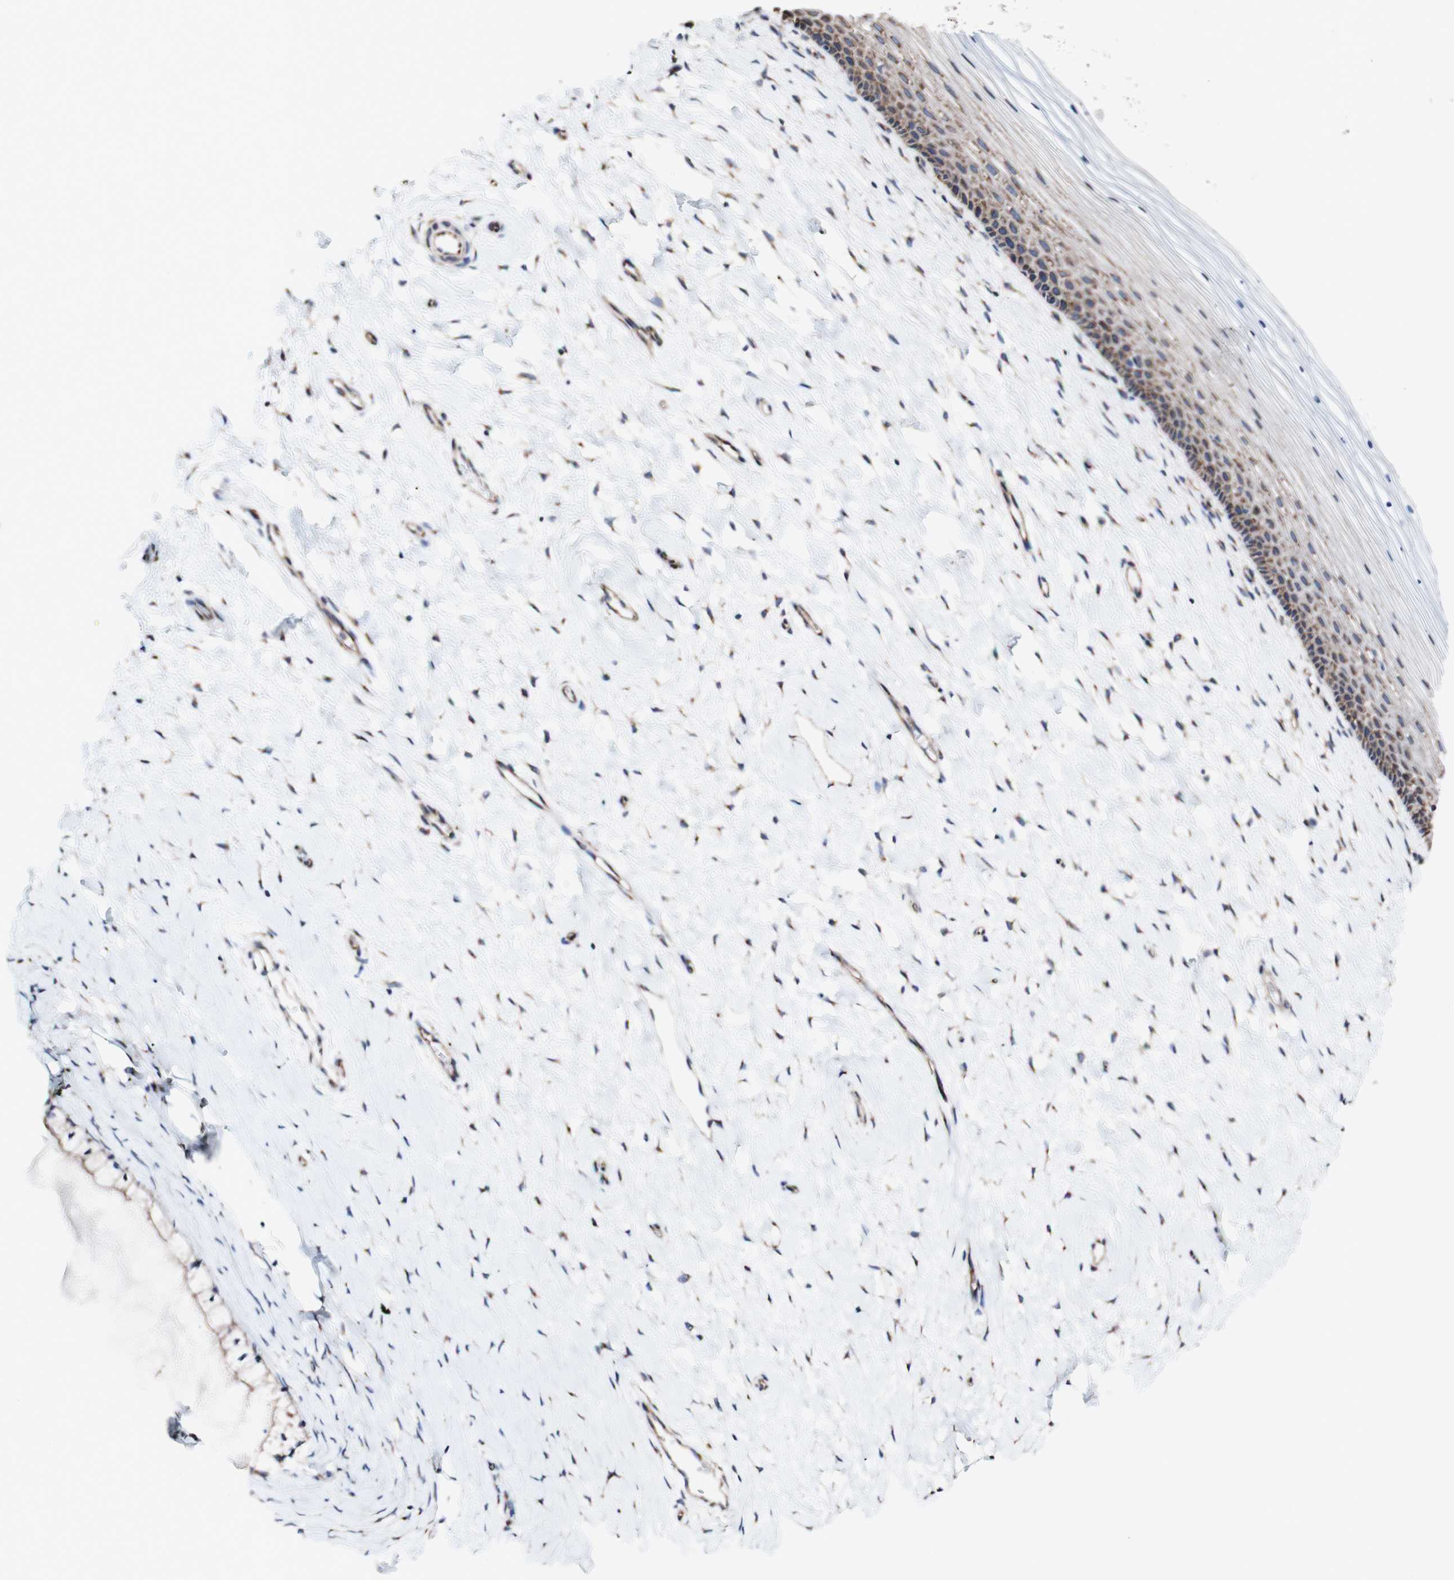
{"staining": {"intensity": "moderate", "quantity": "25%-75%", "location": "cytoplasmic/membranous"}, "tissue": "cervix", "cell_type": "Squamous epithelial cells", "image_type": "normal", "snomed": [{"axis": "morphology", "description": "Normal tissue, NOS"}, {"axis": "topography", "description": "Cervix"}], "caption": "A medium amount of moderate cytoplasmic/membranous staining is appreciated in about 25%-75% of squamous epithelial cells in unremarkable cervix. (Brightfield microscopy of DAB IHC at high magnification).", "gene": "LRIG3", "patient": {"sex": "female", "age": 39}}